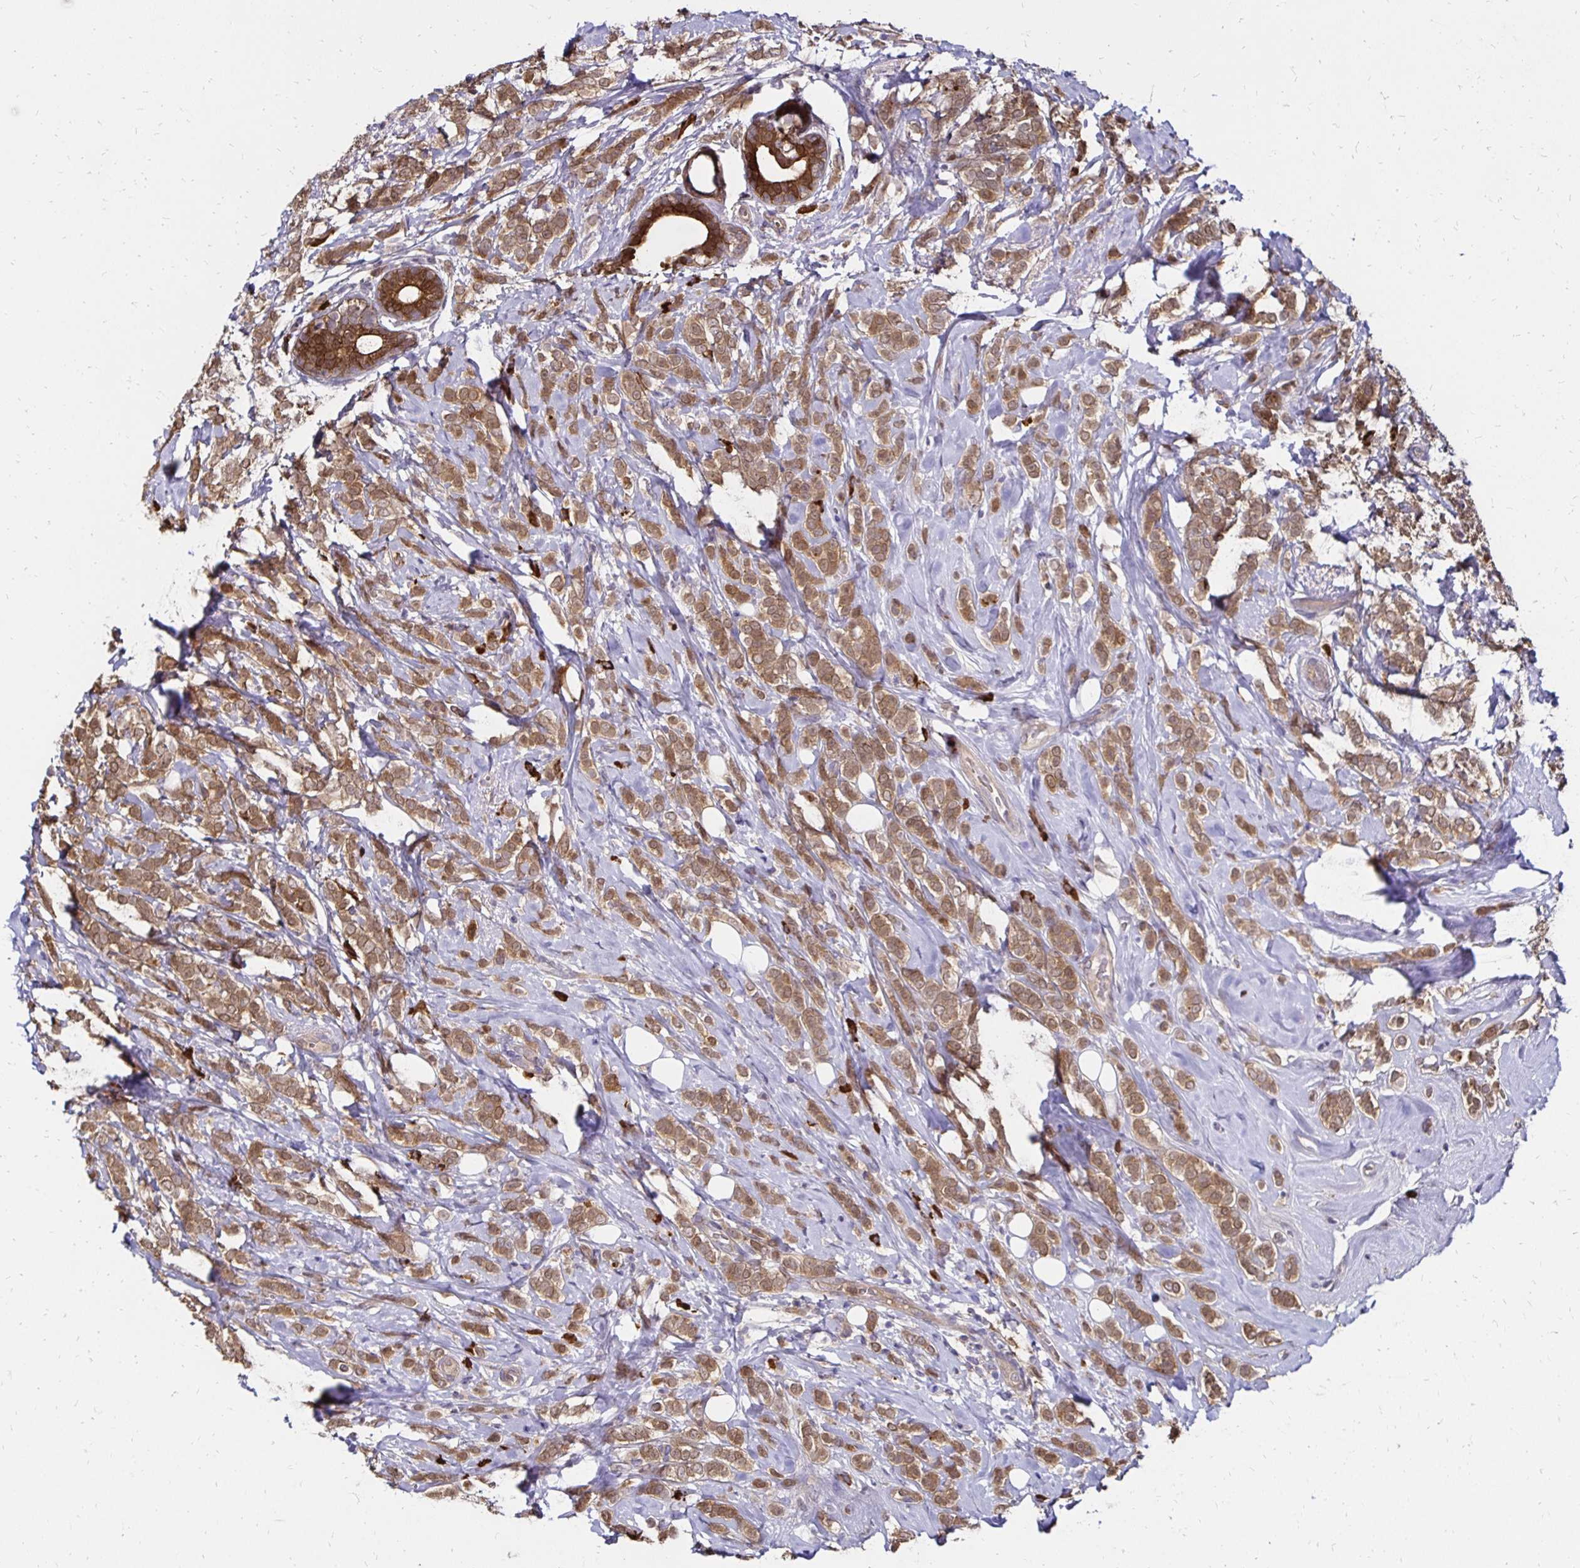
{"staining": {"intensity": "moderate", "quantity": ">75%", "location": "cytoplasmic/membranous,nuclear"}, "tissue": "breast cancer", "cell_type": "Tumor cells", "image_type": "cancer", "snomed": [{"axis": "morphology", "description": "Lobular carcinoma"}, {"axis": "topography", "description": "Breast"}], "caption": "IHC image of human breast cancer stained for a protein (brown), which shows medium levels of moderate cytoplasmic/membranous and nuclear positivity in approximately >75% of tumor cells.", "gene": "TXN", "patient": {"sex": "female", "age": 49}}